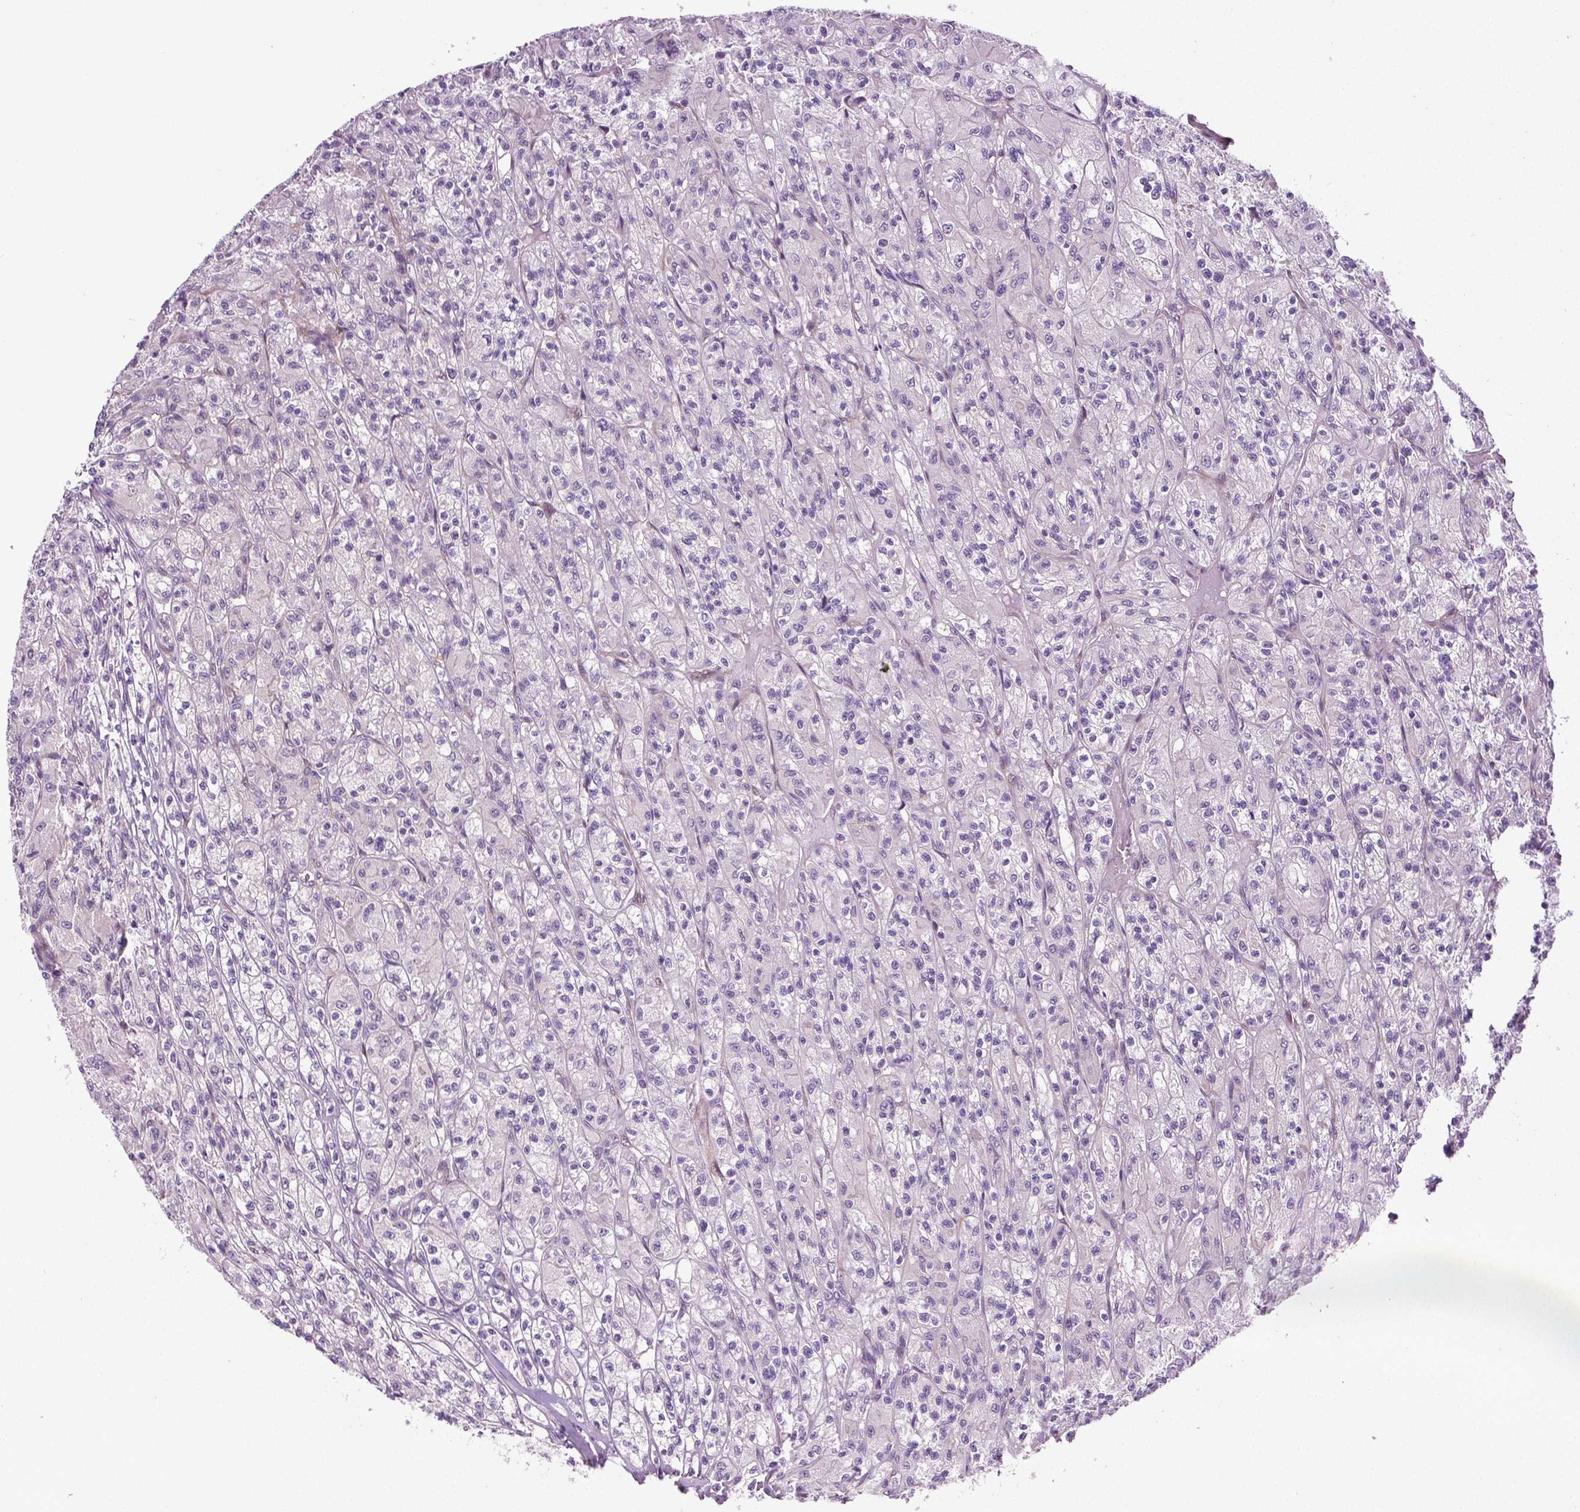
{"staining": {"intensity": "negative", "quantity": "none", "location": "none"}, "tissue": "renal cancer", "cell_type": "Tumor cells", "image_type": "cancer", "snomed": [{"axis": "morphology", "description": "Adenocarcinoma, NOS"}, {"axis": "topography", "description": "Kidney"}], "caption": "Immunohistochemical staining of adenocarcinoma (renal) shows no significant expression in tumor cells.", "gene": "PTGER3", "patient": {"sex": "female", "age": 70}}